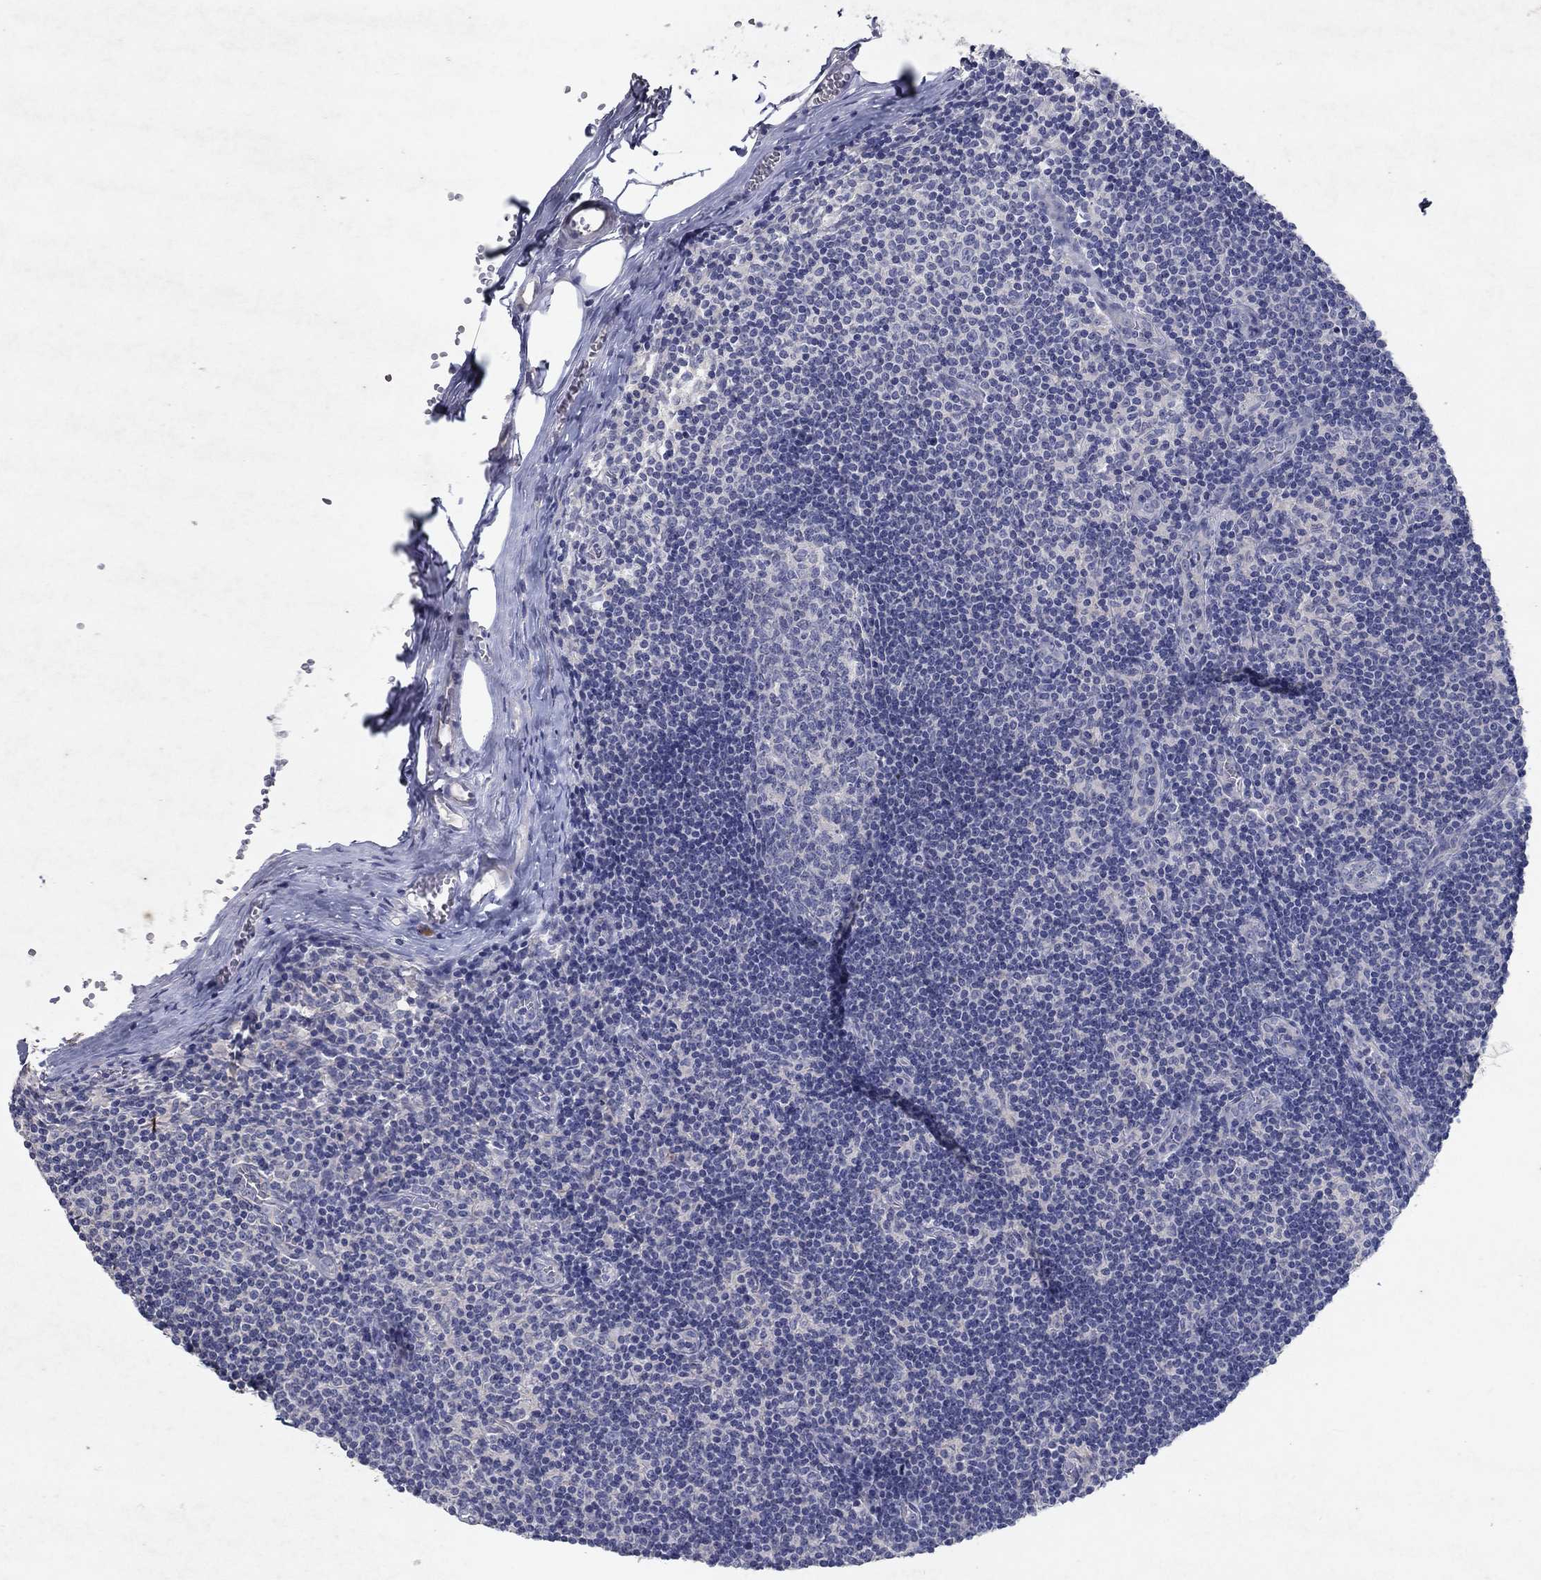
{"staining": {"intensity": "negative", "quantity": "none", "location": "none"}, "tissue": "lymph node", "cell_type": "Germinal center cells", "image_type": "normal", "snomed": [{"axis": "morphology", "description": "Normal tissue, NOS"}, {"axis": "topography", "description": "Lymph node"}], "caption": "Immunohistochemistry (IHC) histopathology image of normal lymph node stained for a protein (brown), which demonstrates no positivity in germinal center cells.", "gene": "KRT40", "patient": {"sex": "male", "age": 59}}